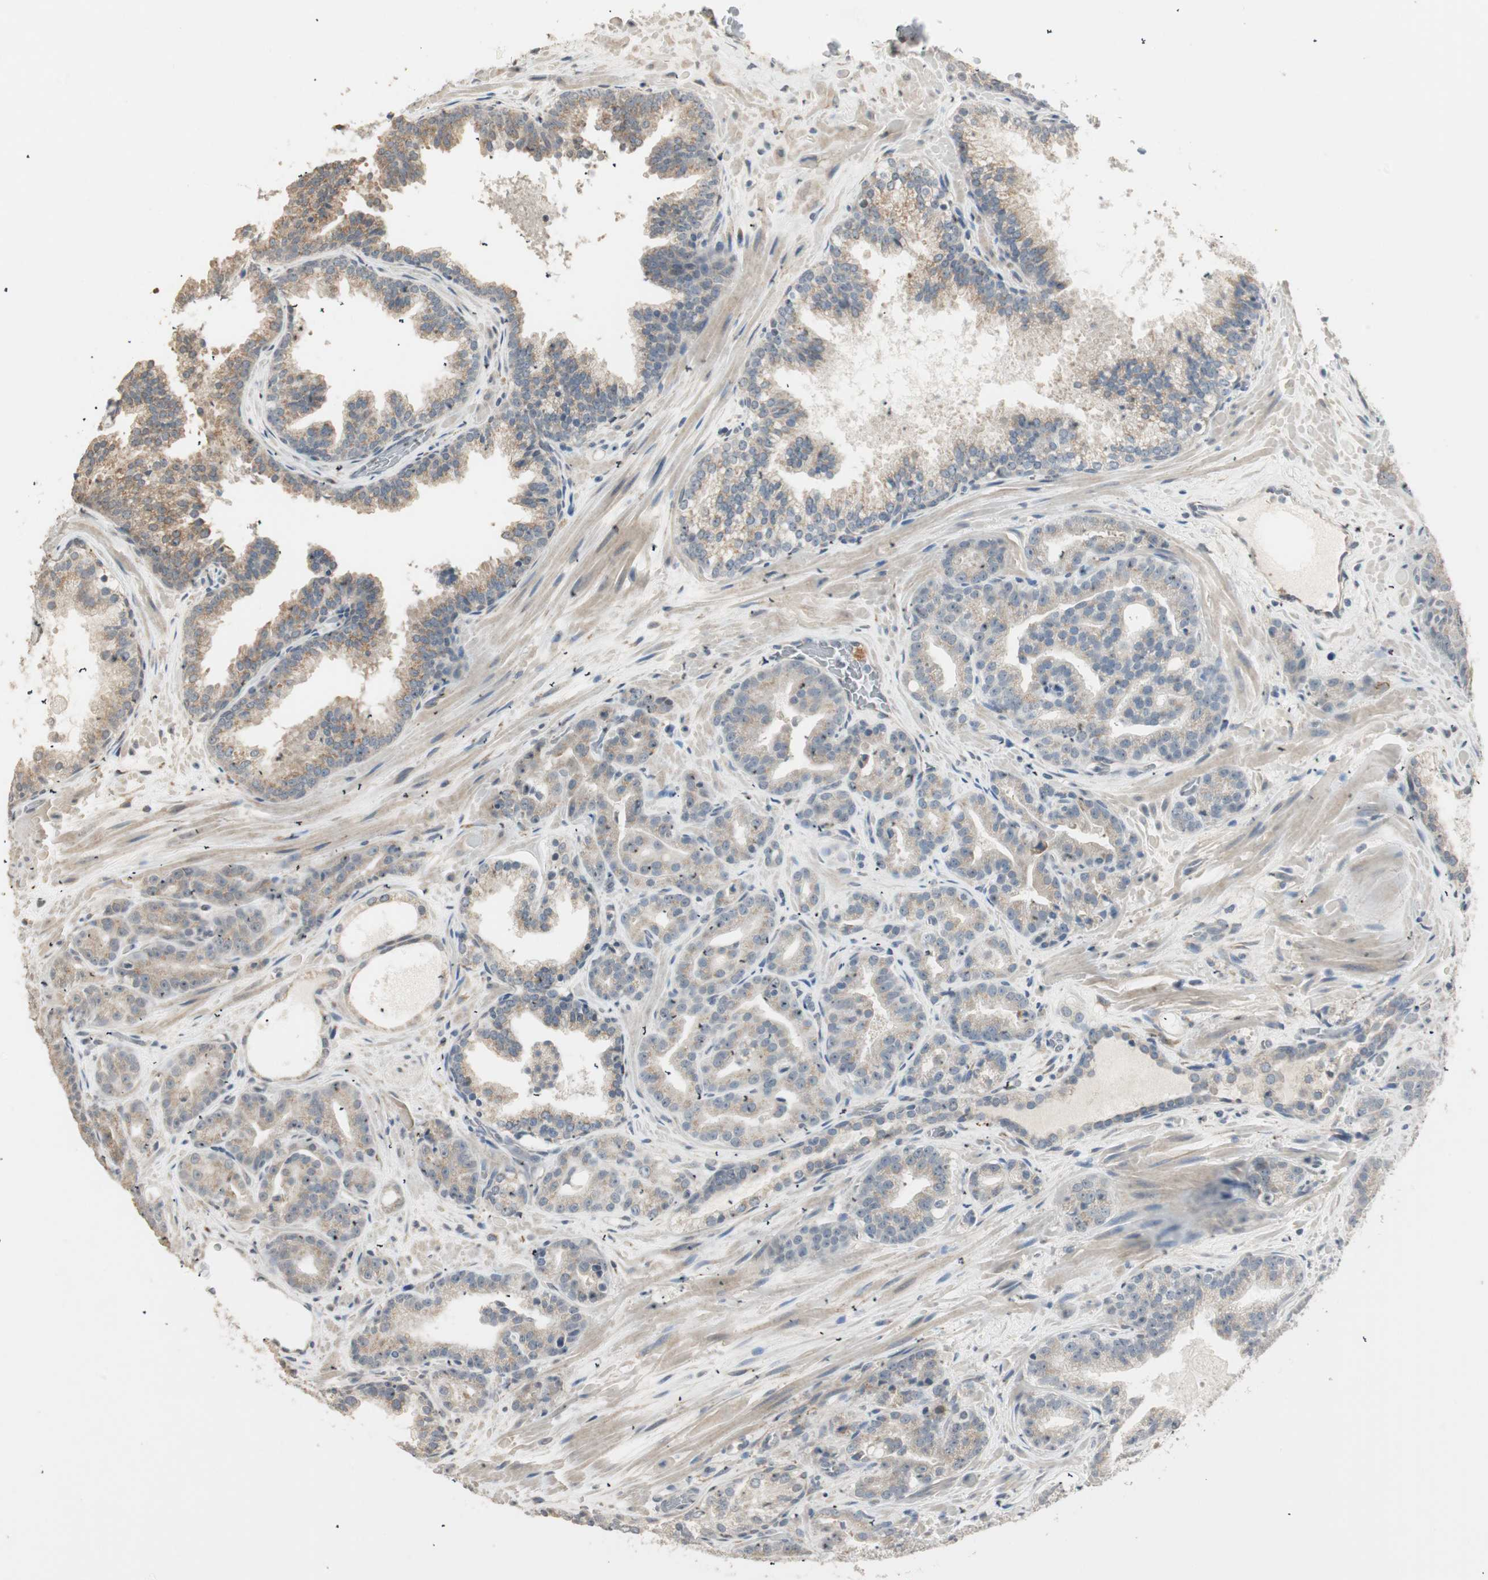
{"staining": {"intensity": "weak", "quantity": ">75%", "location": "cytoplasmic/membranous"}, "tissue": "prostate cancer", "cell_type": "Tumor cells", "image_type": "cancer", "snomed": [{"axis": "morphology", "description": "Adenocarcinoma, Low grade"}, {"axis": "topography", "description": "Prostate"}], "caption": "DAB (3,3'-diaminobenzidine) immunohistochemical staining of human prostate cancer shows weak cytoplasmic/membranous protein expression in approximately >75% of tumor cells.", "gene": "TASOR", "patient": {"sex": "male", "age": 63}}